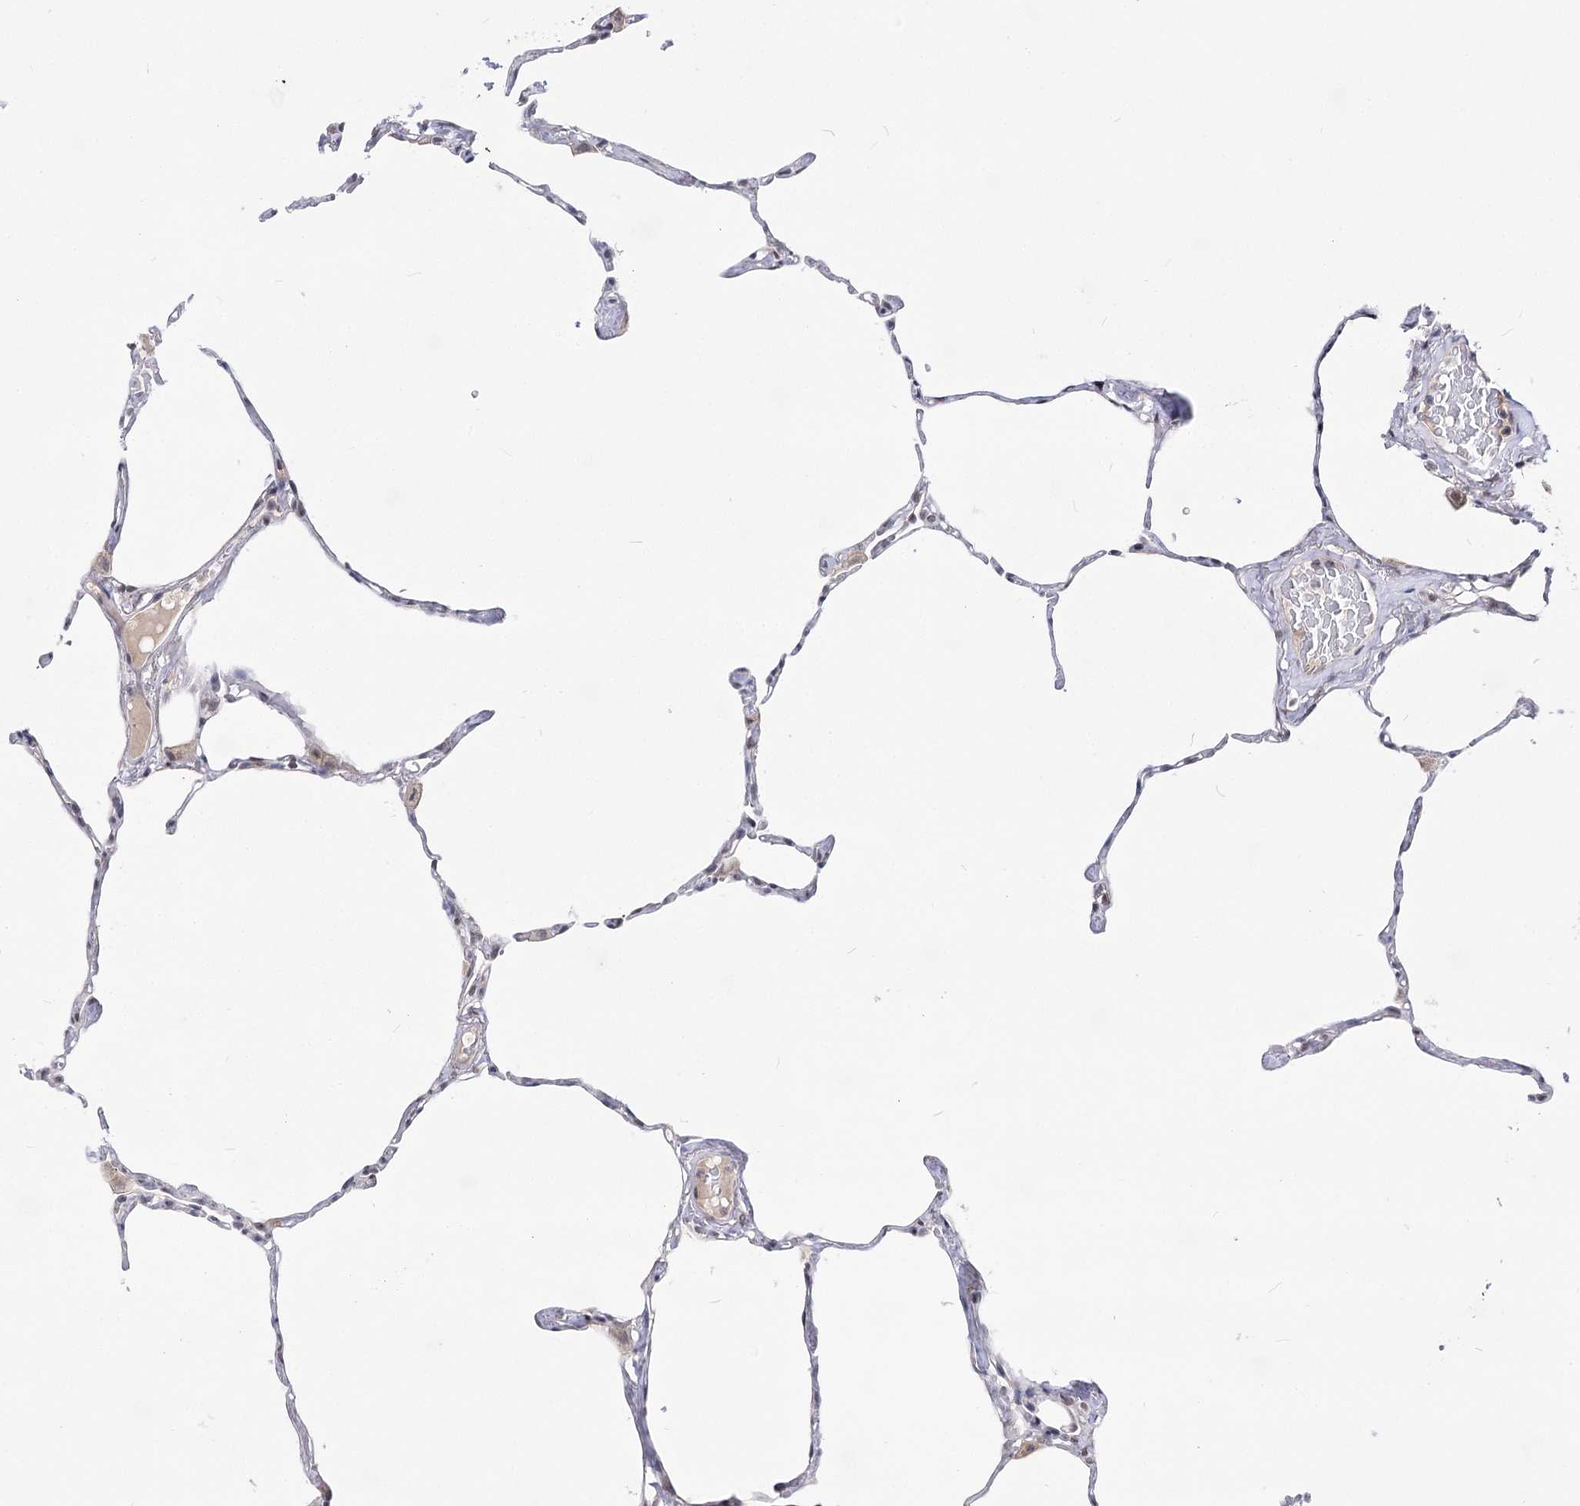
{"staining": {"intensity": "negative", "quantity": "none", "location": "none"}, "tissue": "lung", "cell_type": "Alveolar cells", "image_type": "normal", "snomed": [{"axis": "morphology", "description": "Normal tissue, NOS"}, {"axis": "topography", "description": "Lung"}], "caption": "Immunohistochemistry of unremarkable lung exhibits no staining in alveolar cells.", "gene": "ATP10B", "patient": {"sex": "male", "age": 65}}